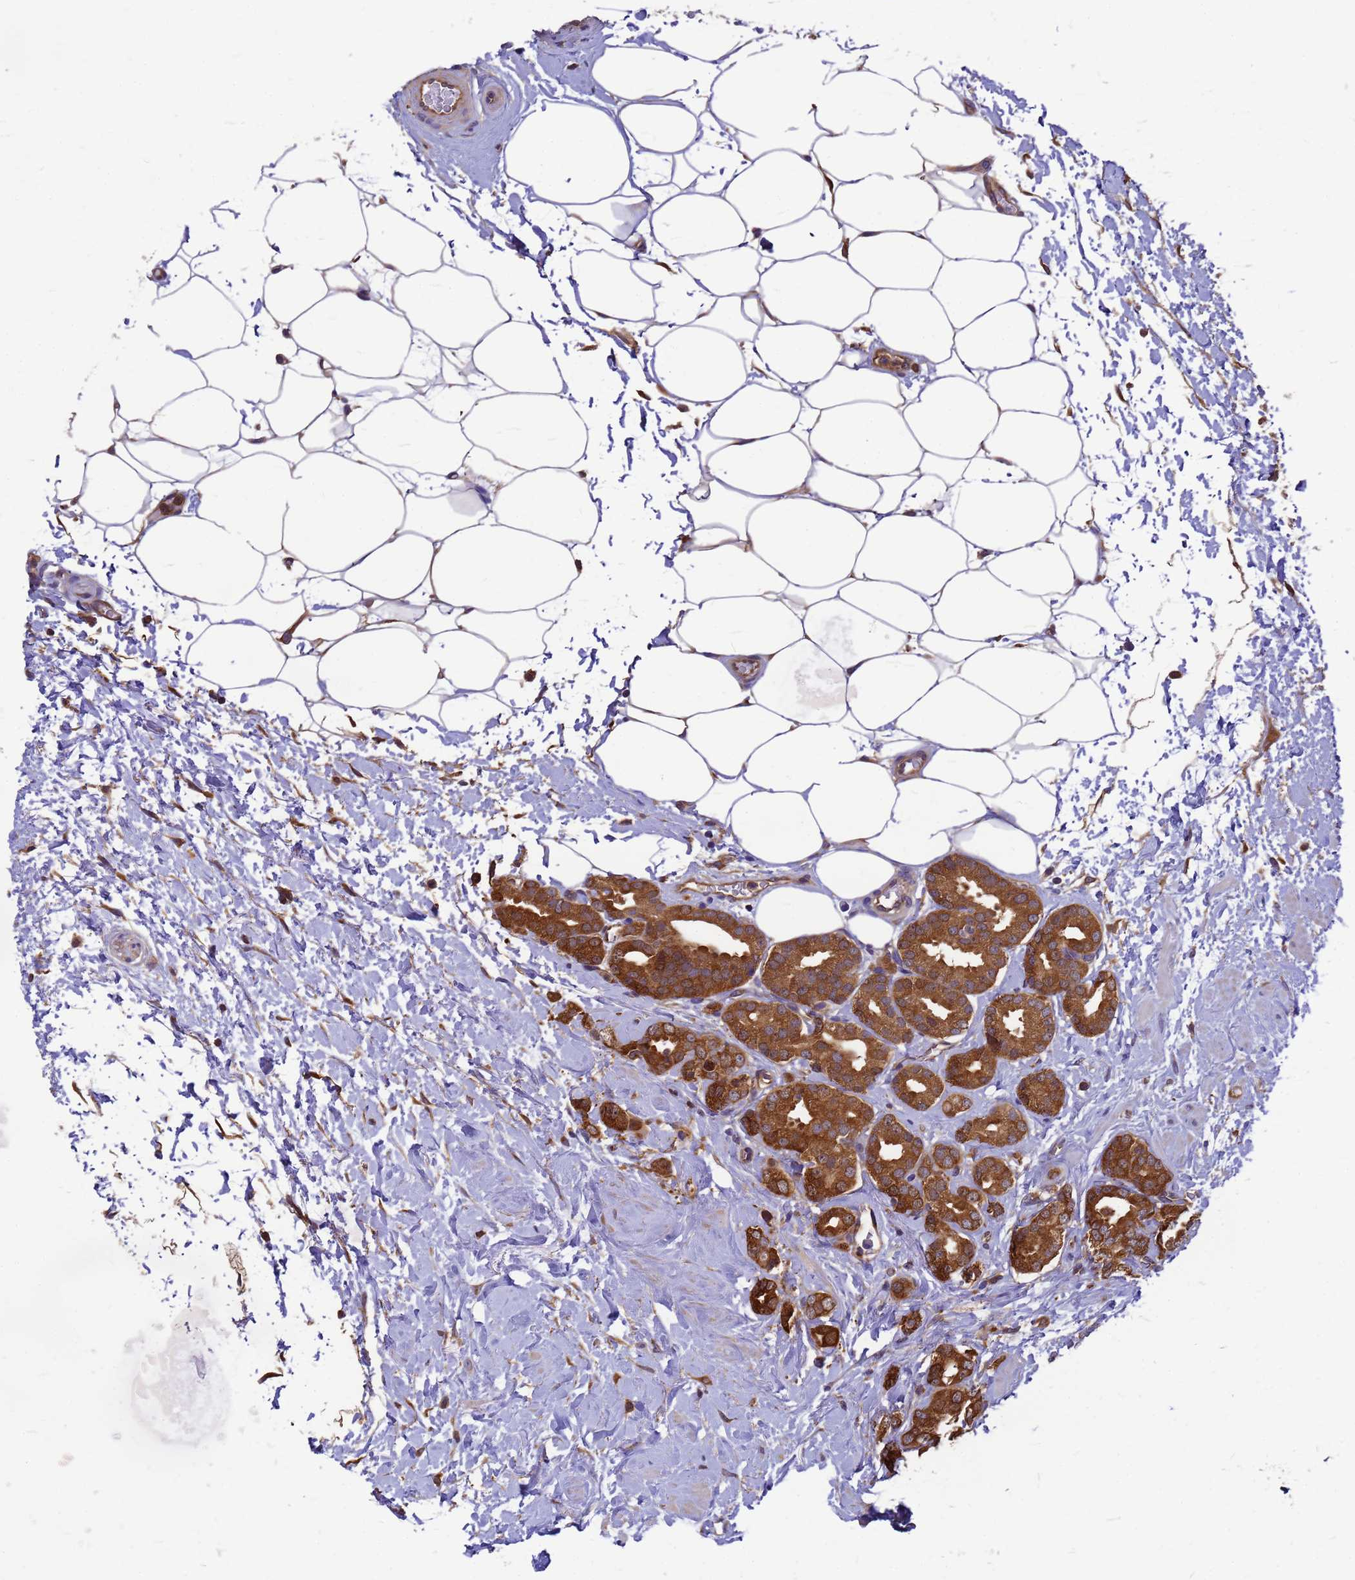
{"staining": {"intensity": "moderate", "quantity": ">75%", "location": "cytoplasmic/membranous"}, "tissue": "prostate cancer", "cell_type": "Tumor cells", "image_type": "cancer", "snomed": [{"axis": "morphology", "description": "Adenocarcinoma, High grade"}, {"axis": "topography", "description": "Prostate"}], "caption": "A brown stain labels moderate cytoplasmic/membranous expression of a protein in human prostate cancer tumor cells.", "gene": "GID4", "patient": {"sex": "male", "age": 63}}